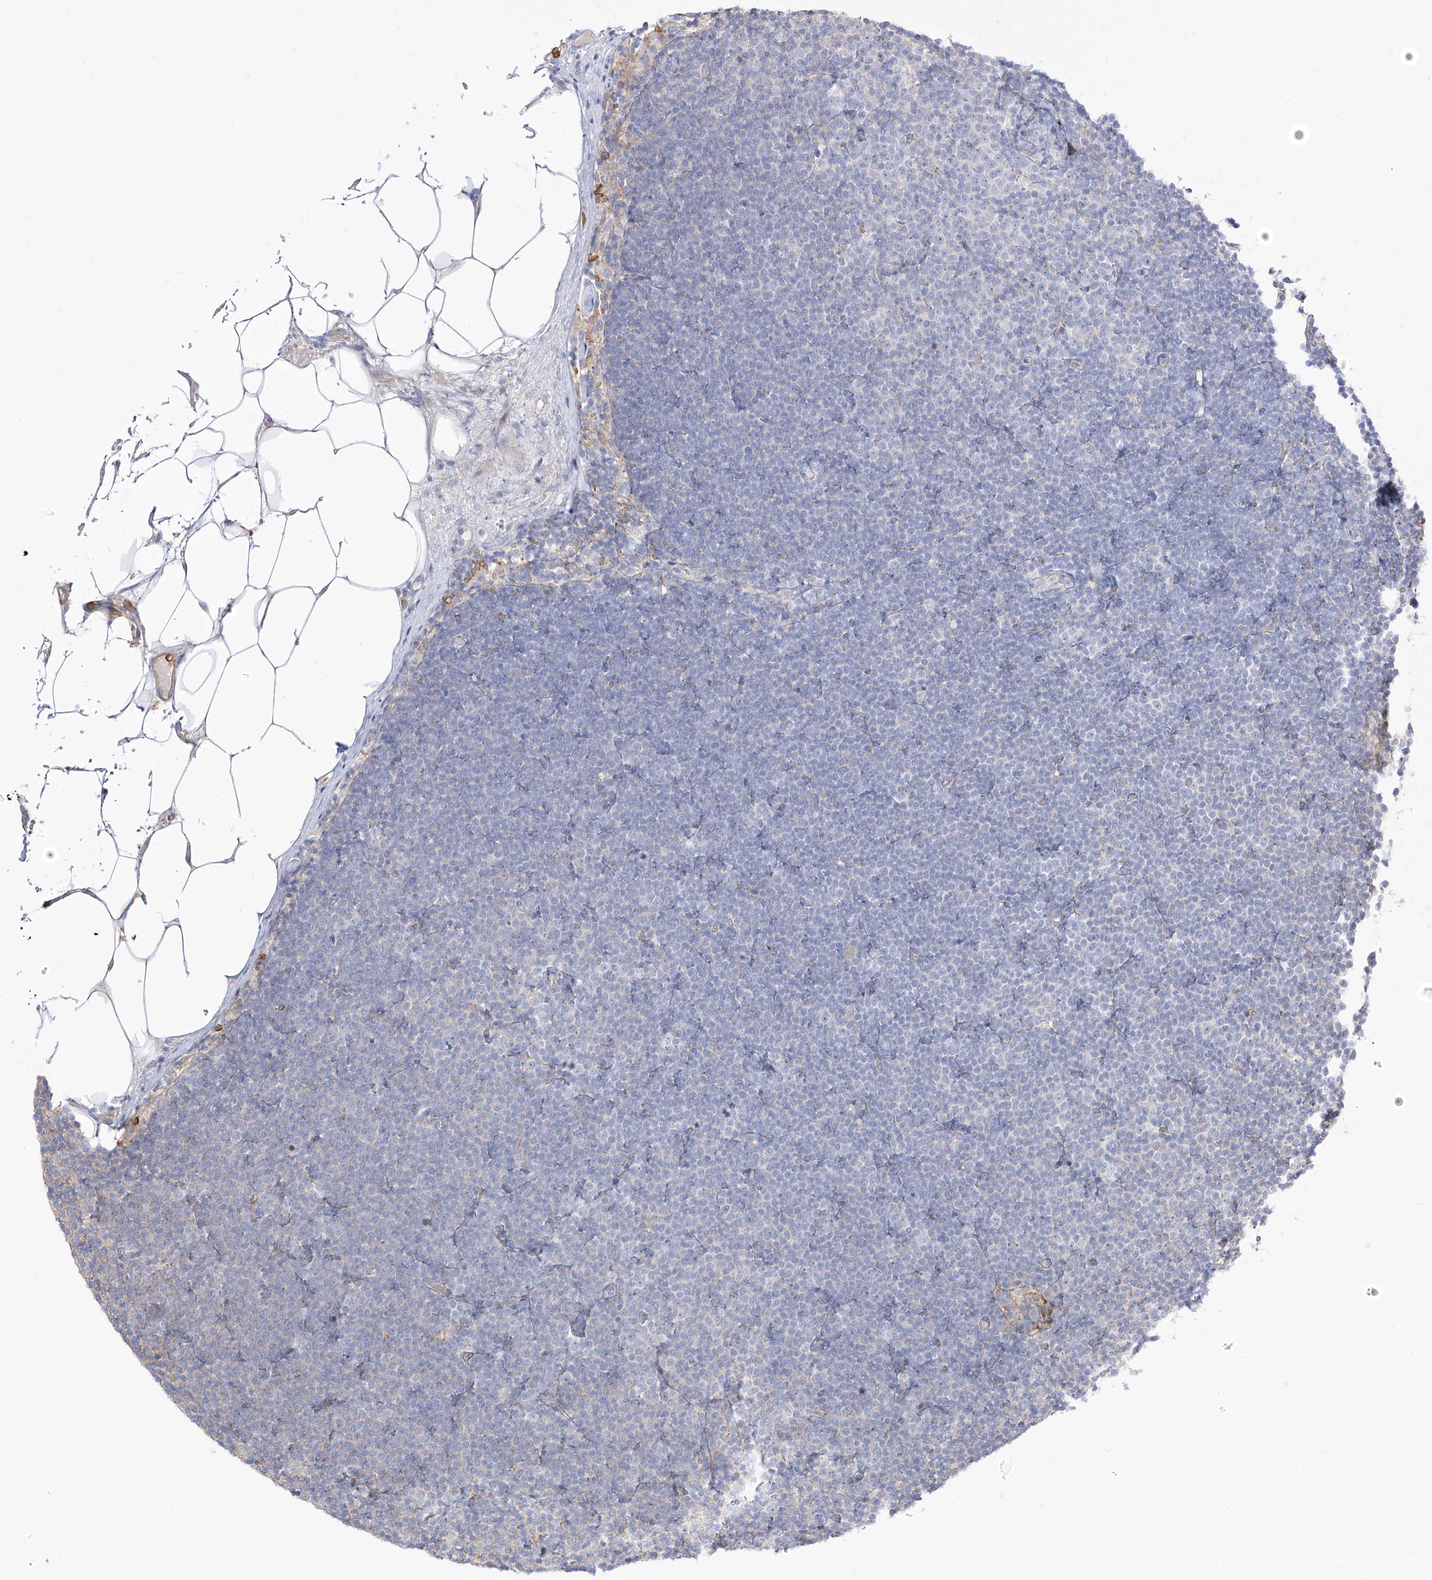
{"staining": {"intensity": "negative", "quantity": "none", "location": "none"}, "tissue": "lymphoma", "cell_type": "Tumor cells", "image_type": "cancer", "snomed": [{"axis": "morphology", "description": "Malignant lymphoma, non-Hodgkin's type, Low grade"}, {"axis": "topography", "description": "Lymph node"}], "caption": "Immunohistochemical staining of malignant lymphoma, non-Hodgkin's type (low-grade) displays no significant staining in tumor cells.", "gene": "ZGRF1", "patient": {"sex": "female", "age": 53}}